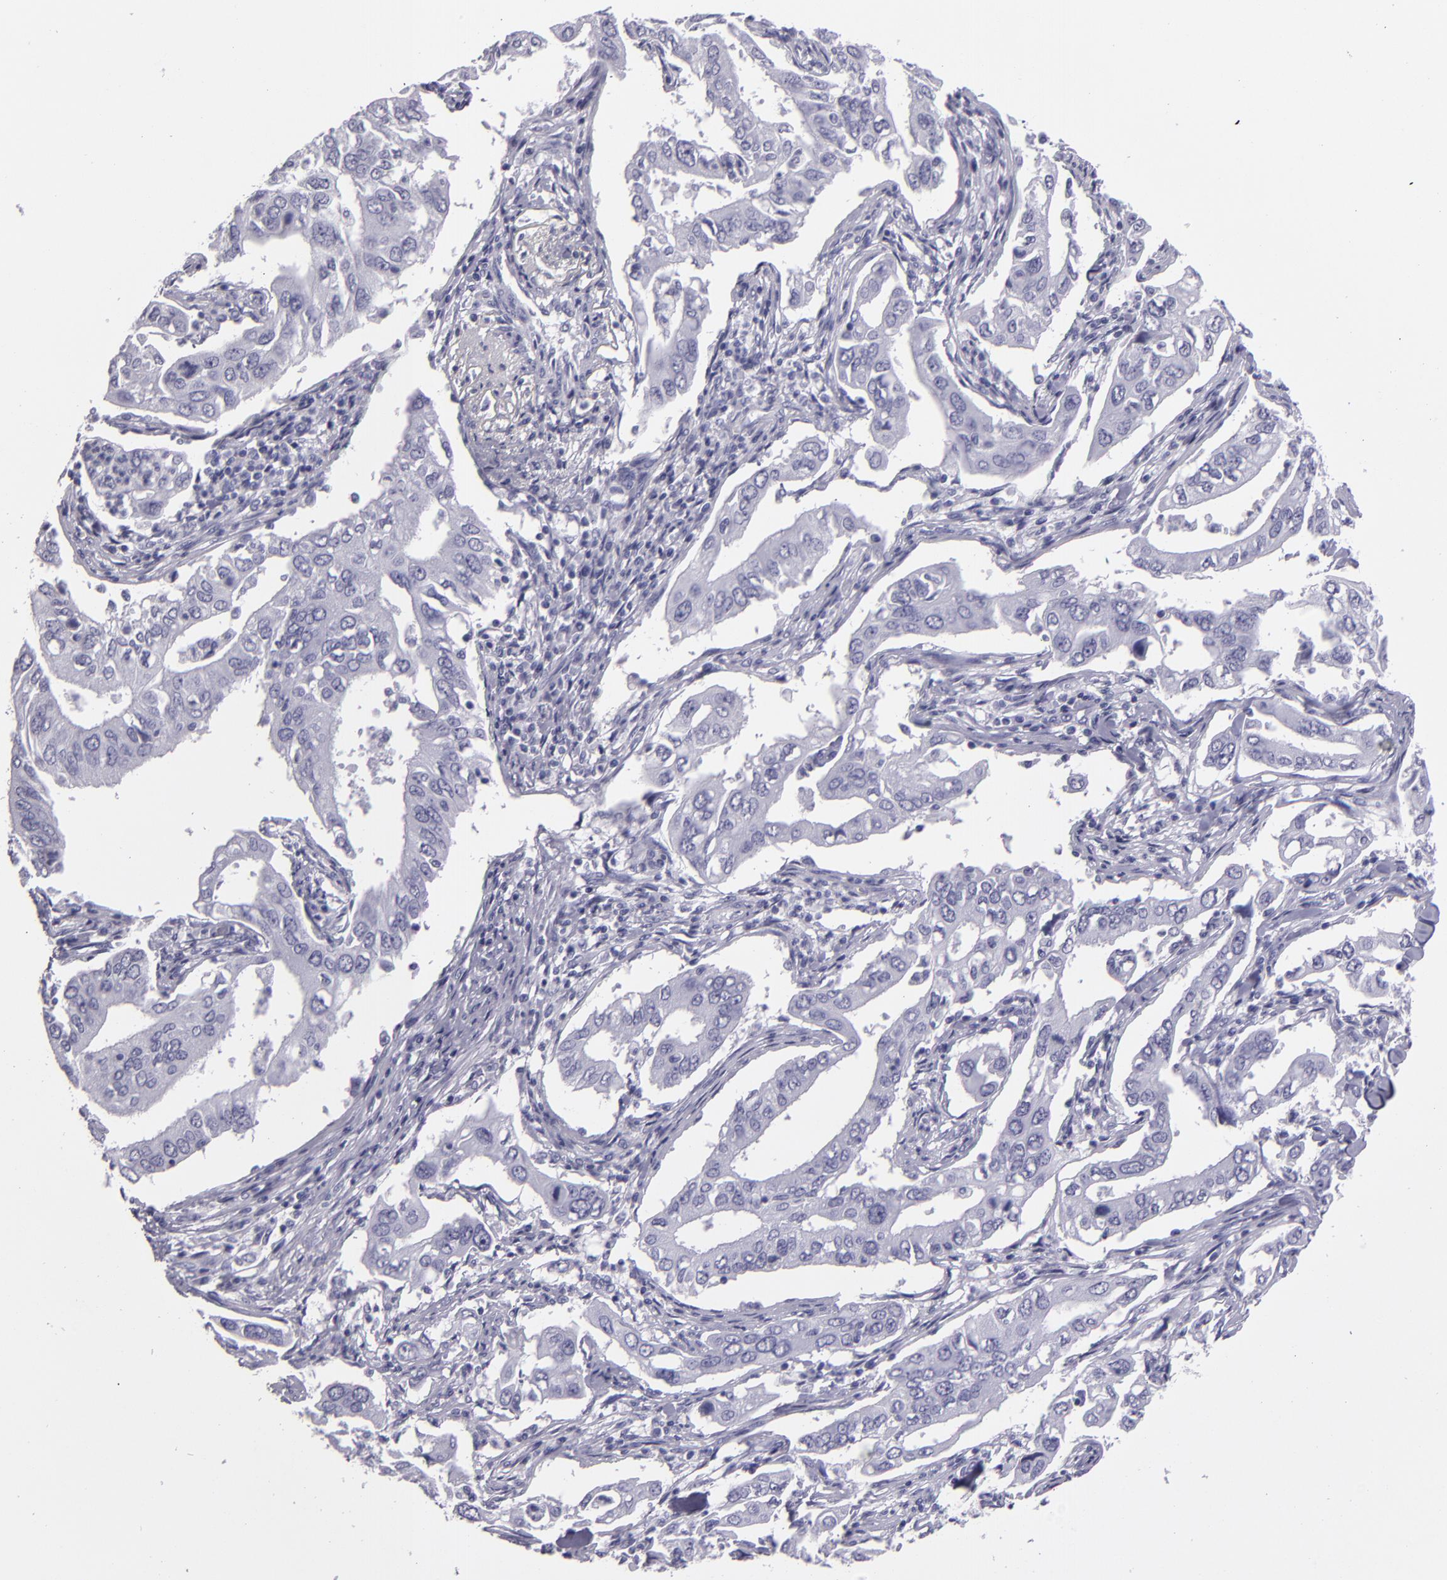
{"staining": {"intensity": "negative", "quantity": "none", "location": "none"}, "tissue": "lung cancer", "cell_type": "Tumor cells", "image_type": "cancer", "snomed": [{"axis": "morphology", "description": "Adenocarcinoma, NOS"}, {"axis": "topography", "description": "Lung"}], "caption": "Lung cancer (adenocarcinoma) was stained to show a protein in brown. There is no significant staining in tumor cells.", "gene": "CR2", "patient": {"sex": "male", "age": 48}}